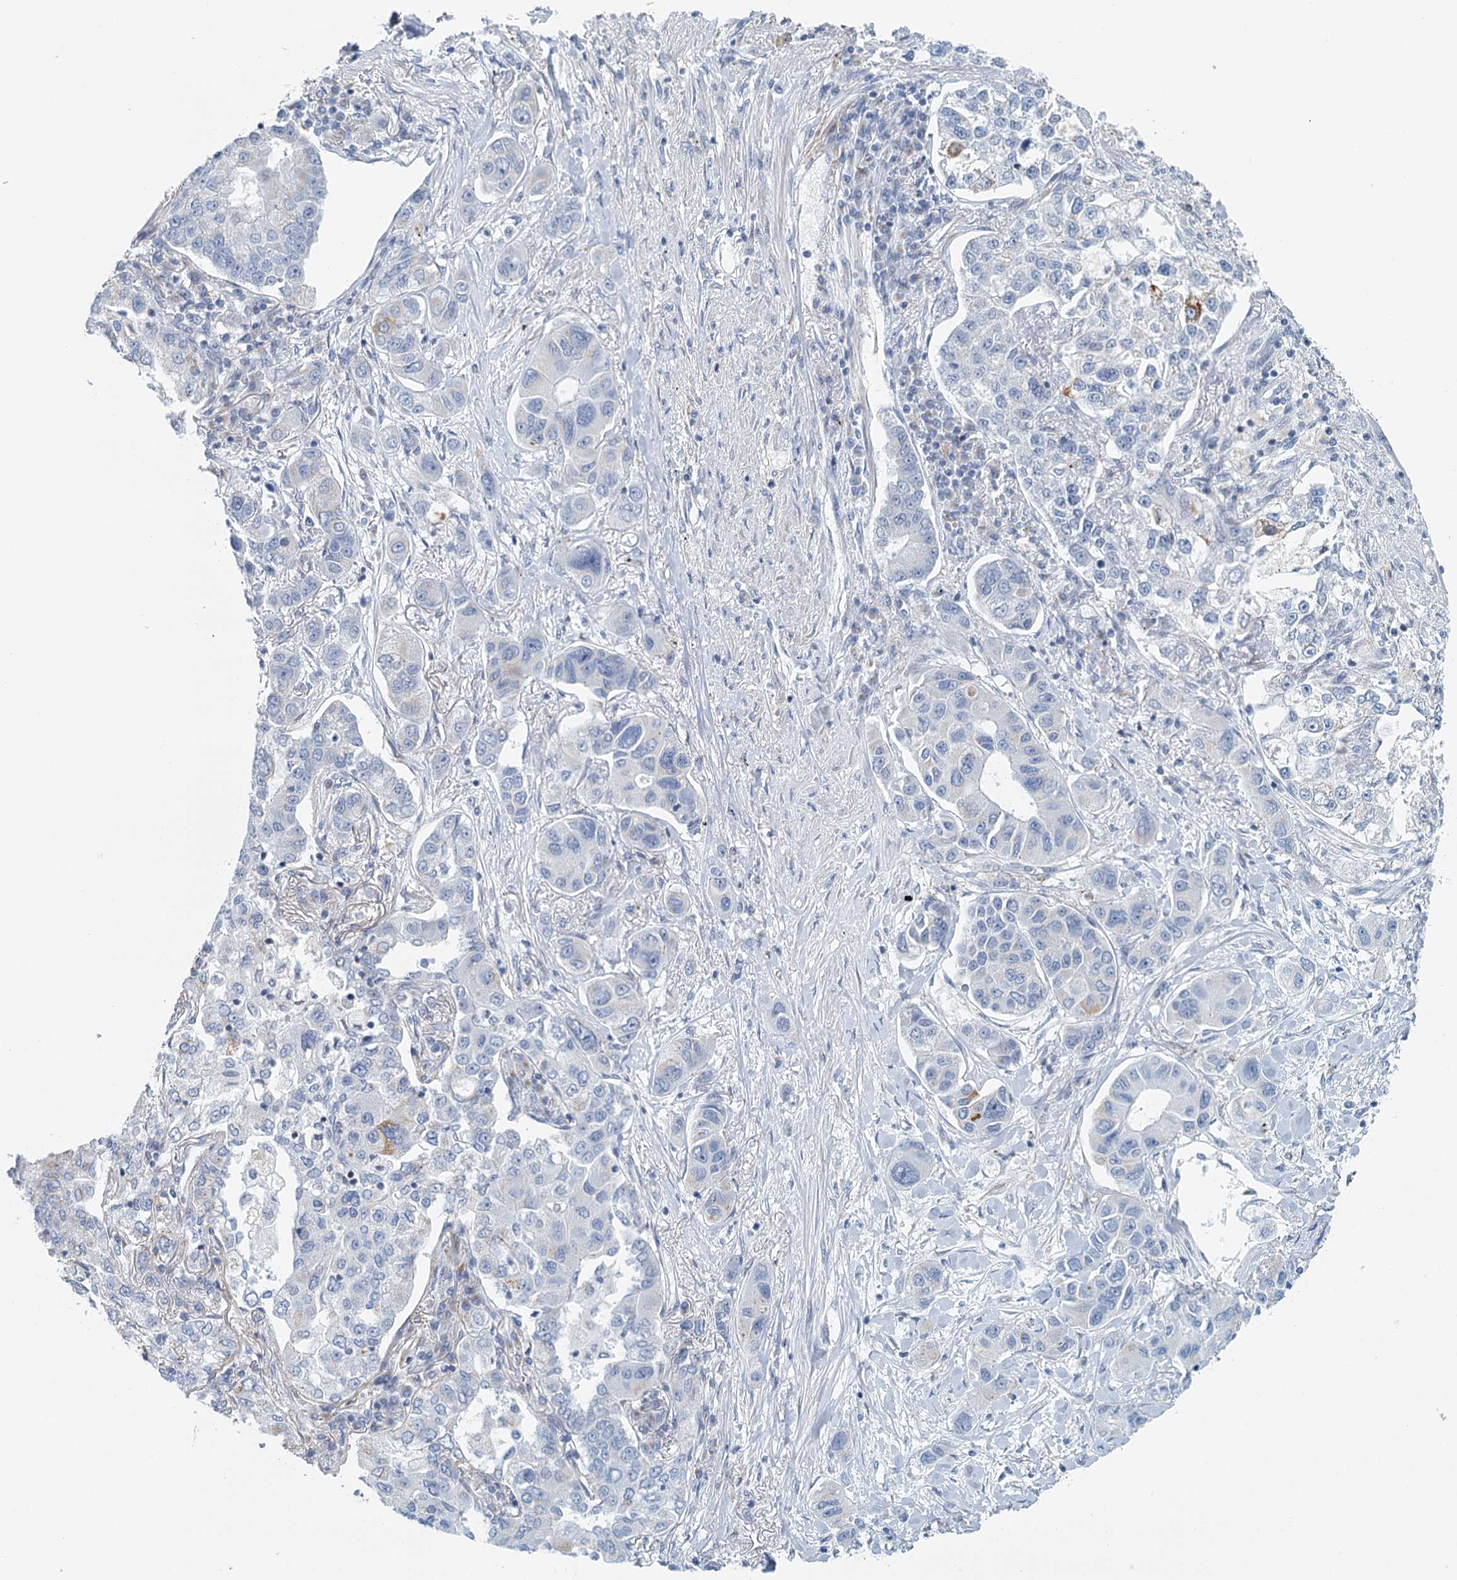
{"staining": {"intensity": "negative", "quantity": "none", "location": "none"}, "tissue": "lung cancer", "cell_type": "Tumor cells", "image_type": "cancer", "snomed": [{"axis": "morphology", "description": "Adenocarcinoma, NOS"}, {"axis": "topography", "description": "Lung"}], "caption": "High power microscopy micrograph of an IHC micrograph of adenocarcinoma (lung), revealing no significant staining in tumor cells.", "gene": "ZNF527", "patient": {"sex": "male", "age": 49}}